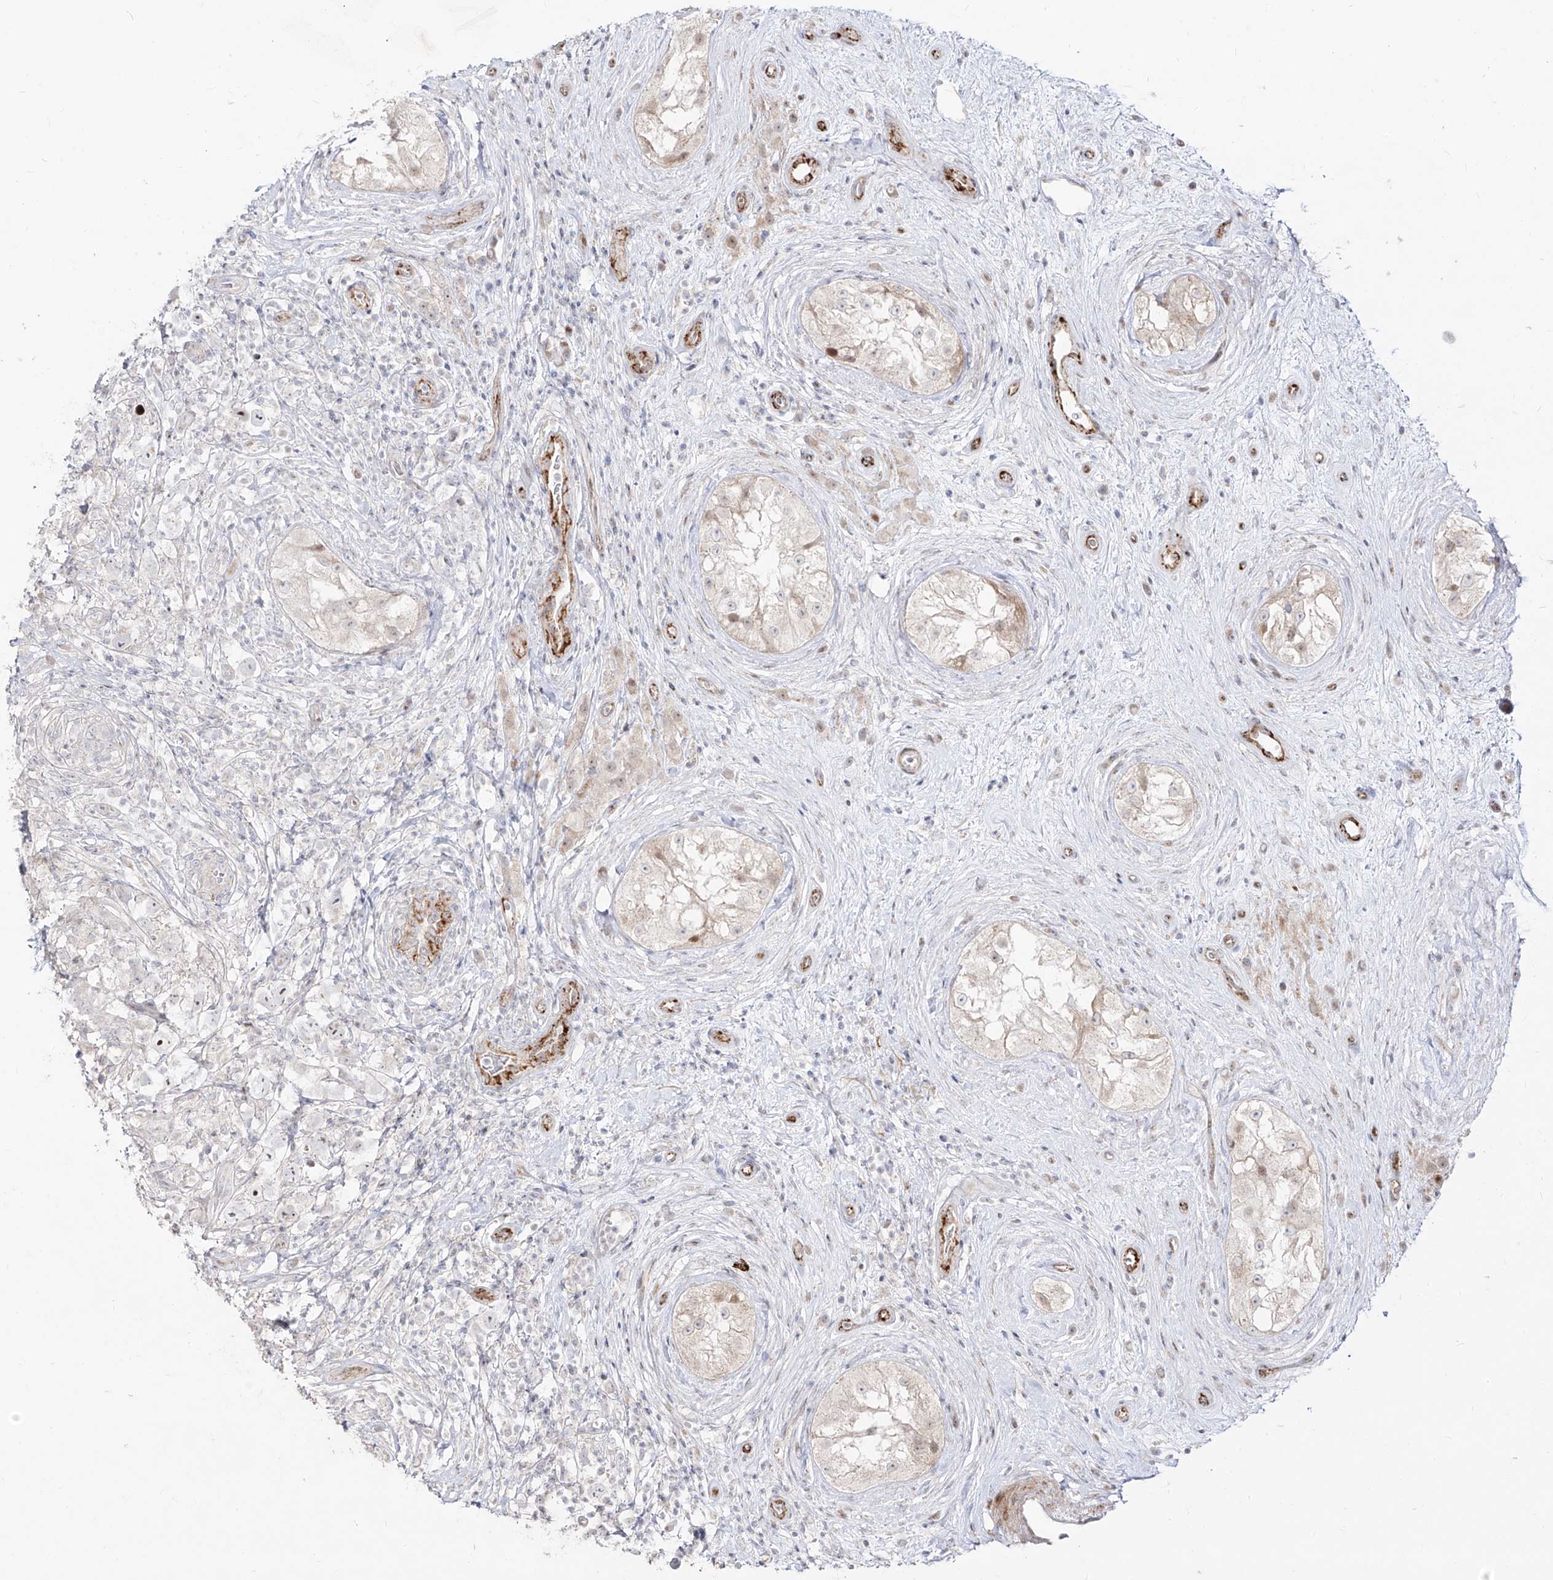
{"staining": {"intensity": "negative", "quantity": "none", "location": "none"}, "tissue": "testis cancer", "cell_type": "Tumor cells", "image_type": "cancer", "snomed": [{"axis": "morphology", "description": "Seminoma, NOS"}, {"axis": "topography", "description": "Testis"}], "caption": "Seminoma (testis) was stained to show a protein in brown. There is no significant expression in tumor cells. (DAB (3,3'-diaminobenzidine) immunohistochemistry visualized using brightfield microscopy, high magnification).", "gene": "ZNF180", "patient": {"sex": "male", "age": 49}}